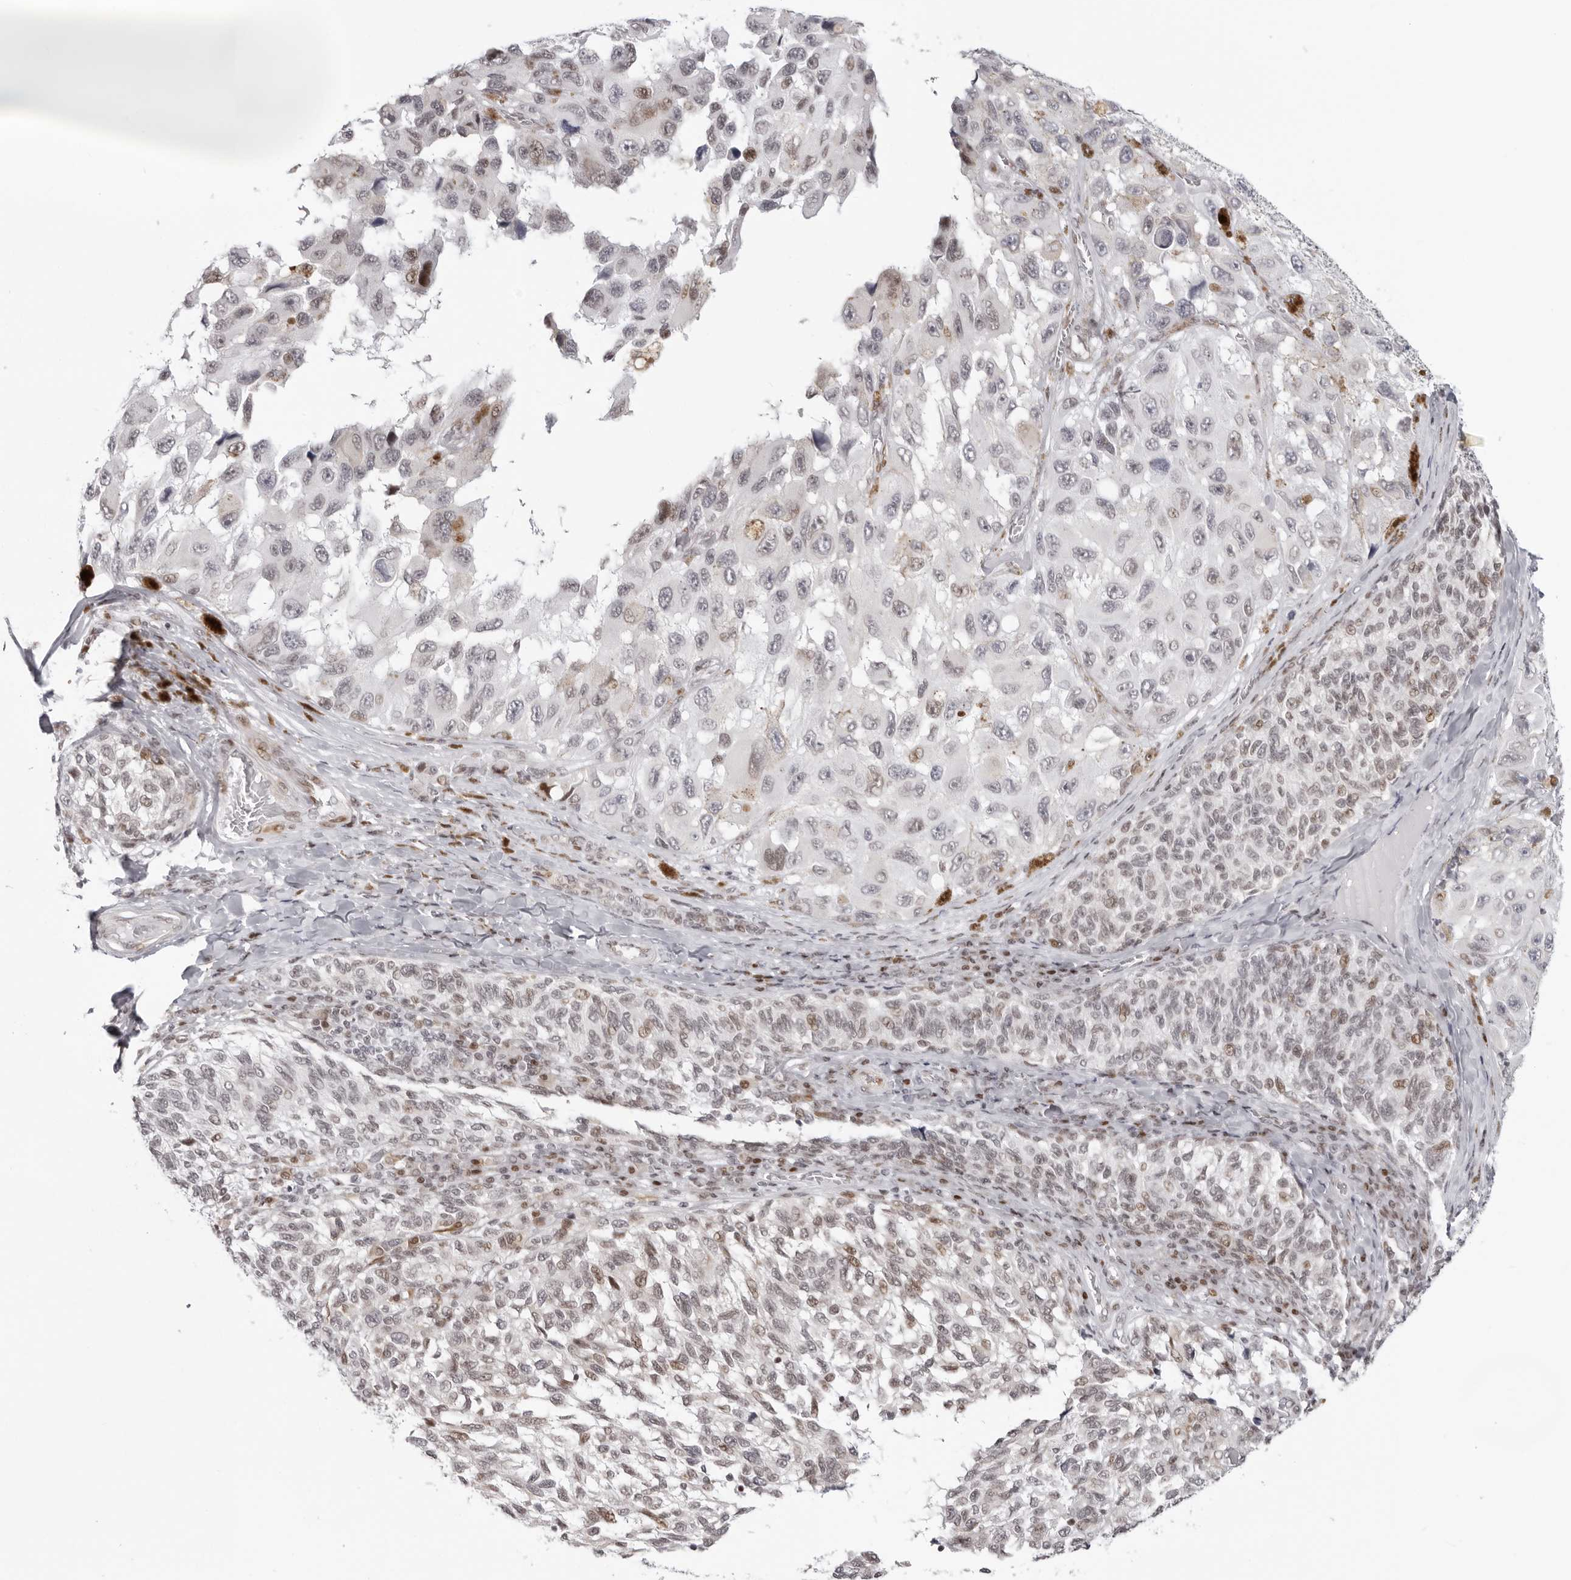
{"staining": {"intensity": "weak", "quantity": "25%-75%", "location": "nuclear"}, "tissue": "melanoma", "cell_type": "Tumor cells", "image_type": "cancer", "snomed": [{"axis": "morphology", "description": "Malignant melanoma, NOS"}, {"axis": "topography", "description": "Skin"}], "caption": "DAB immunohistochemical staining of melanoma reveals weak nuclear protein positivity in about 25%-75% of tumor cells.", "gene": "NTPCR", "patient": {"sex": "female", "age": 73}}